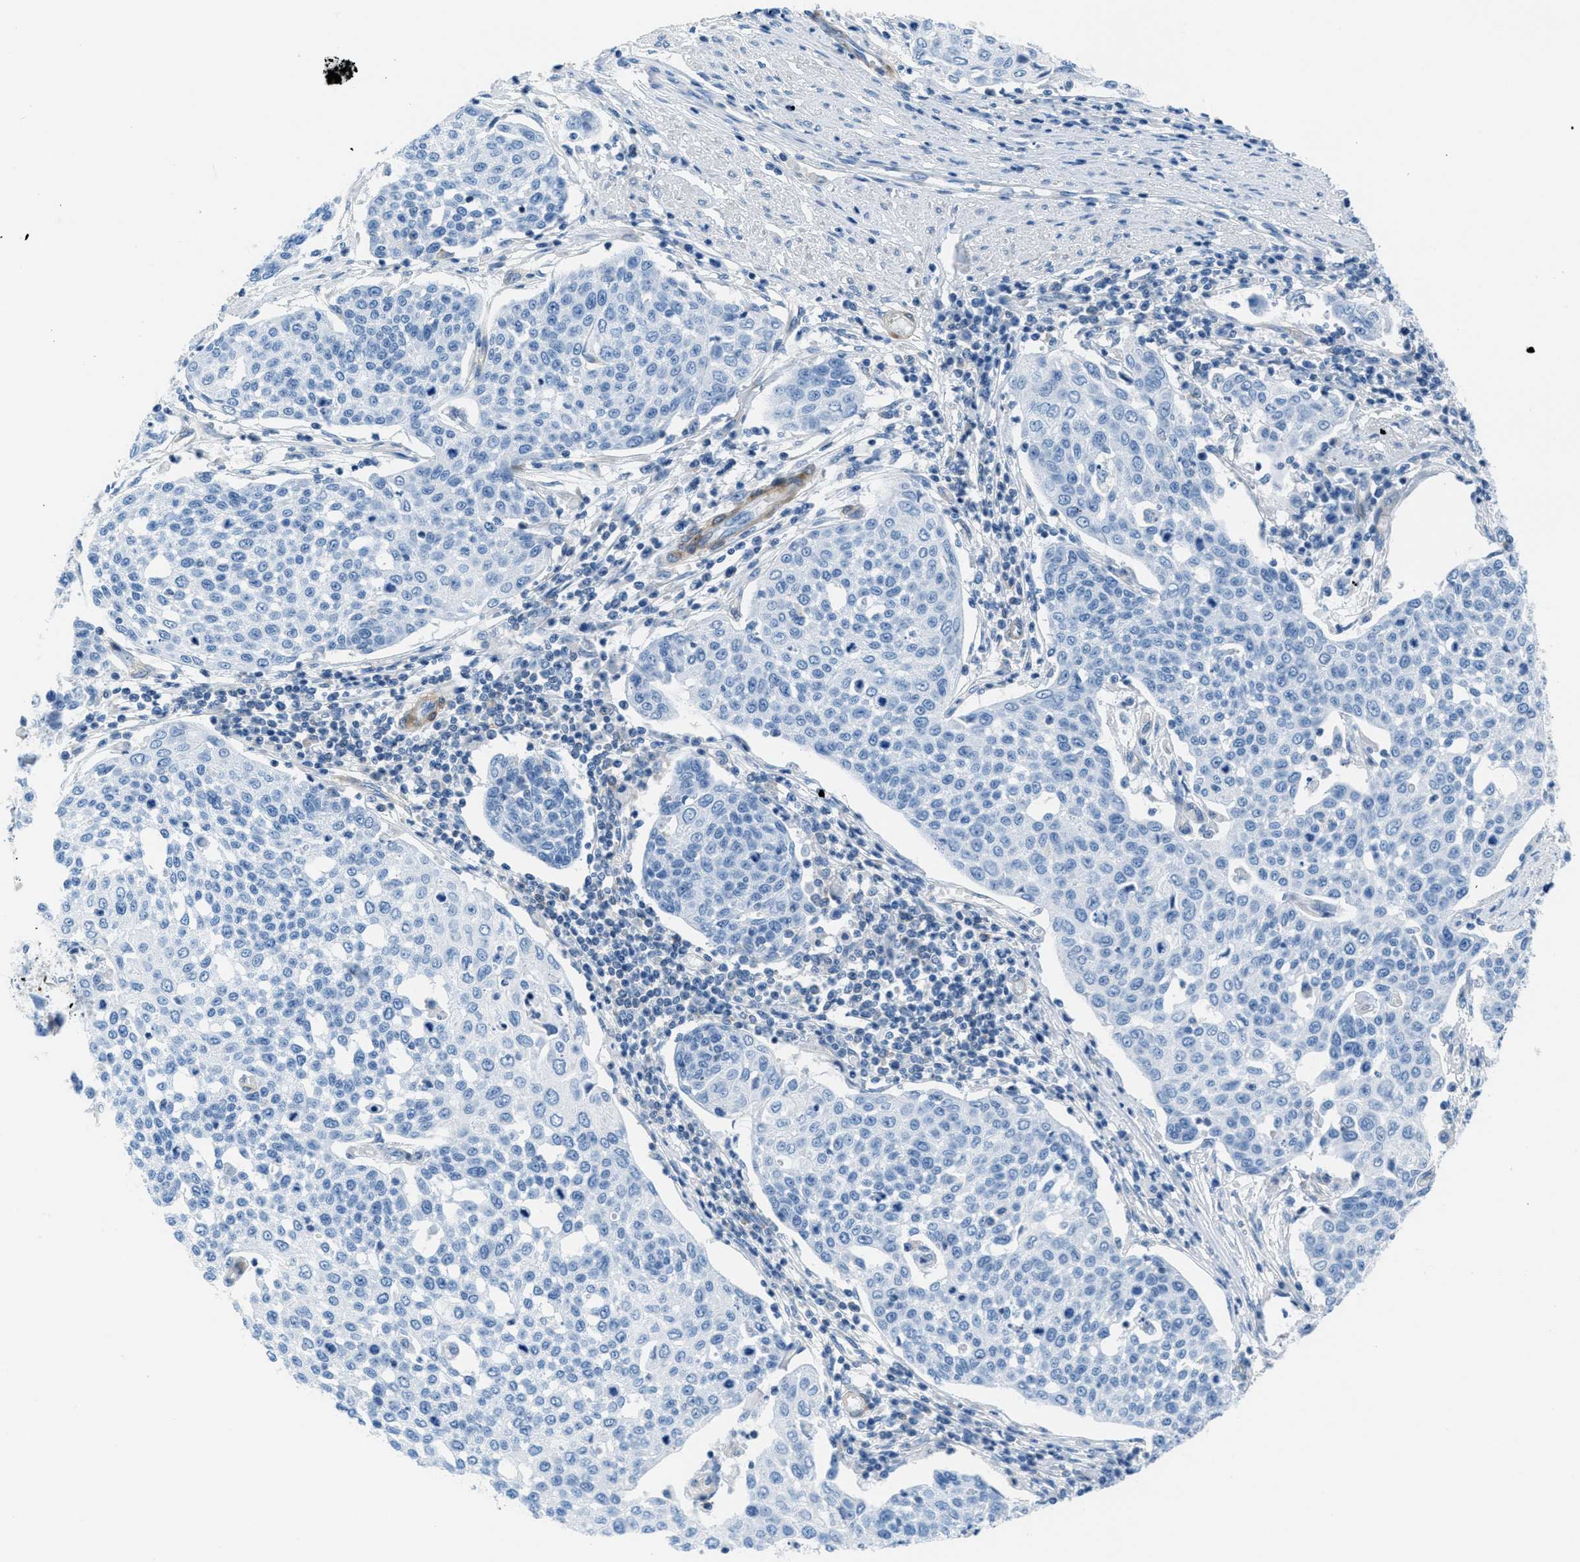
{"staining": {"intensity": "negative", "quantity": "none", "location": "none"}, "tissue": "cervical cancer", "cell_type": "Tumor cells", "image_type": "cancer", "snomed": [{"axis": "morphology", "description": "Squamous cell carcinoma, NOS"}, {"axis": "topography", "description": "Cervix"}], "caption": "This micrograph is of cervical cancer stained with IHC to label a protein in brown with the nuclei are counter-stained blue. There is no positivity in tumor cells.", "gene": "MAPRE2", "patient": {"sex": "female", "age": 34}}